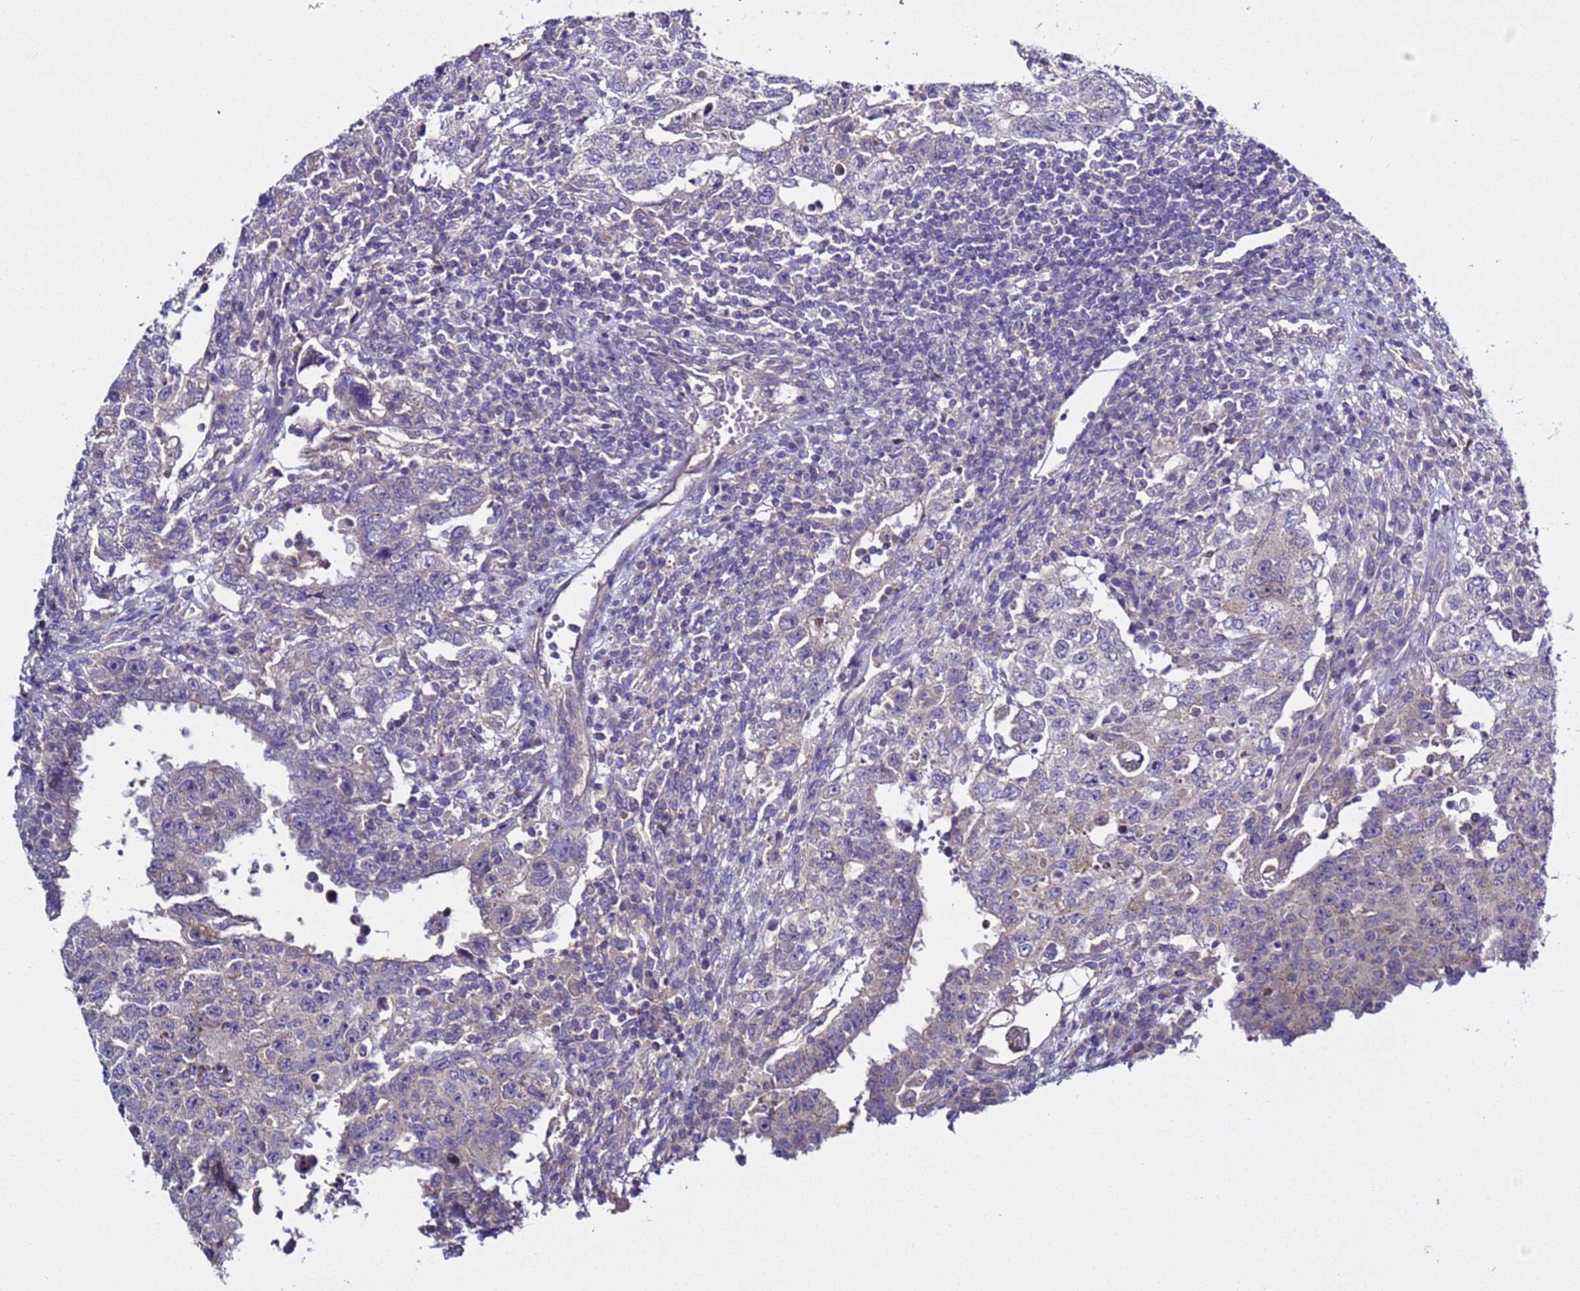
{"staining": {"intensity": "negative", "quantity": "none", "location": "none"}, "tissue": "testis cancer", "cell_type": "Tumor cells", "image_type": "cancer", "snomed": [{"axis": "morphology", "description": "Carcinoma, Embryonal, NOS"}, {"axis": "topography", "description": "Testis"}], "caption": "An immunohistochemistry (IHC) image of testis cancer is shown. There is no staining in tumor cells of testis cancer.", "gene": "RABL2B", "patient": {"sex": "male", "age": 26}}